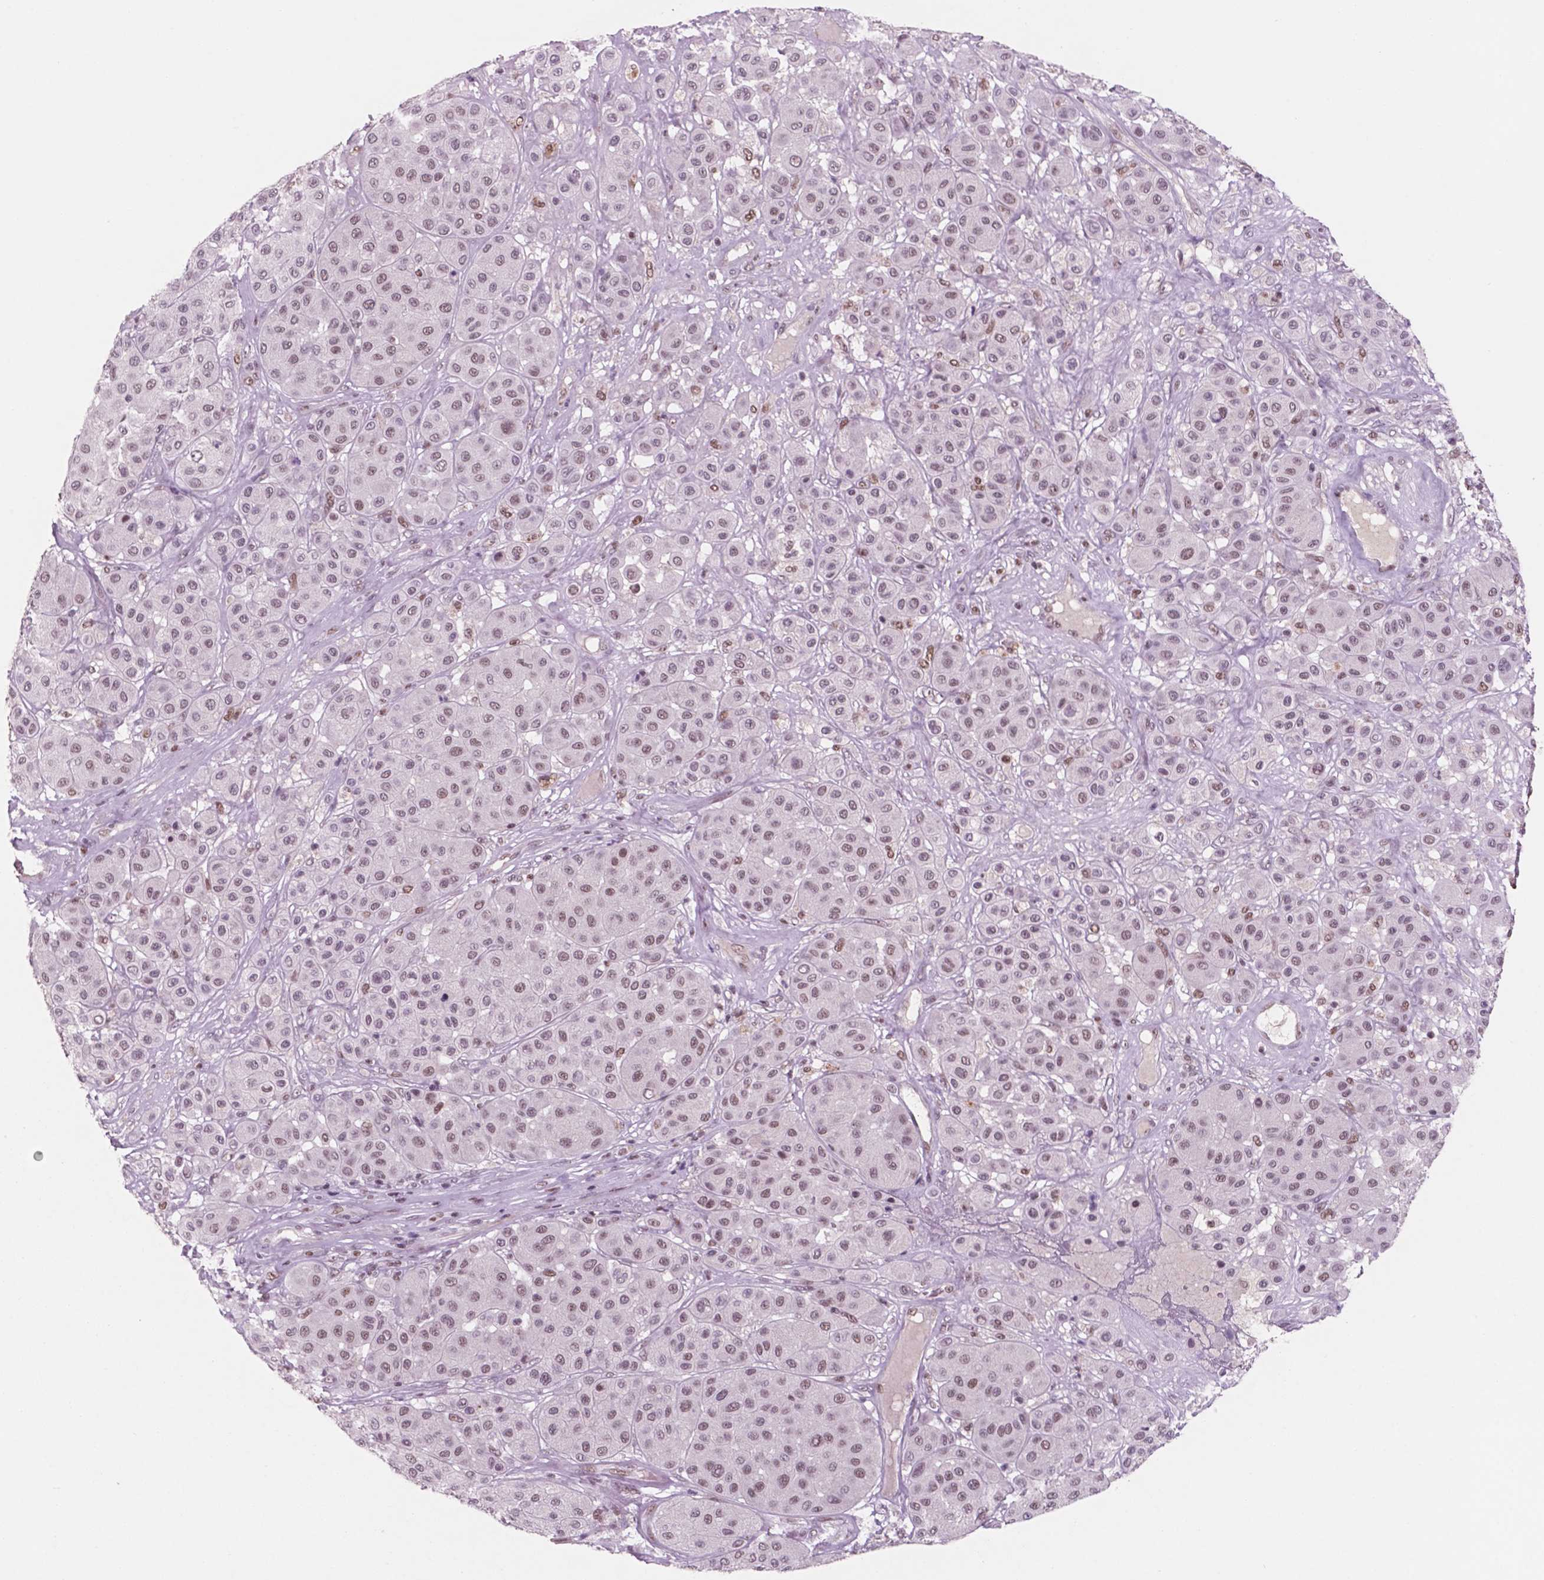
{"staining": {"intensity": "weak", "quantity": ">75%", "location": "nuclear"}, "tissue": "melanoma", "cell_type": "Tumor cells", "image_type": "cancer", "snomed": [{"axis": "morphology", "description": "Malignant melanoma, Metastatic site"}, {"axis": "topography", "description": "Smooth muscle"}], "caption": "Approximately >75% of tumor cells in melanoma display weak nuclear protein positivity as visualized by brown immunohistochemical staining.", "gene": "CTR9", "patient": {"sex": "male", "age": 41}}